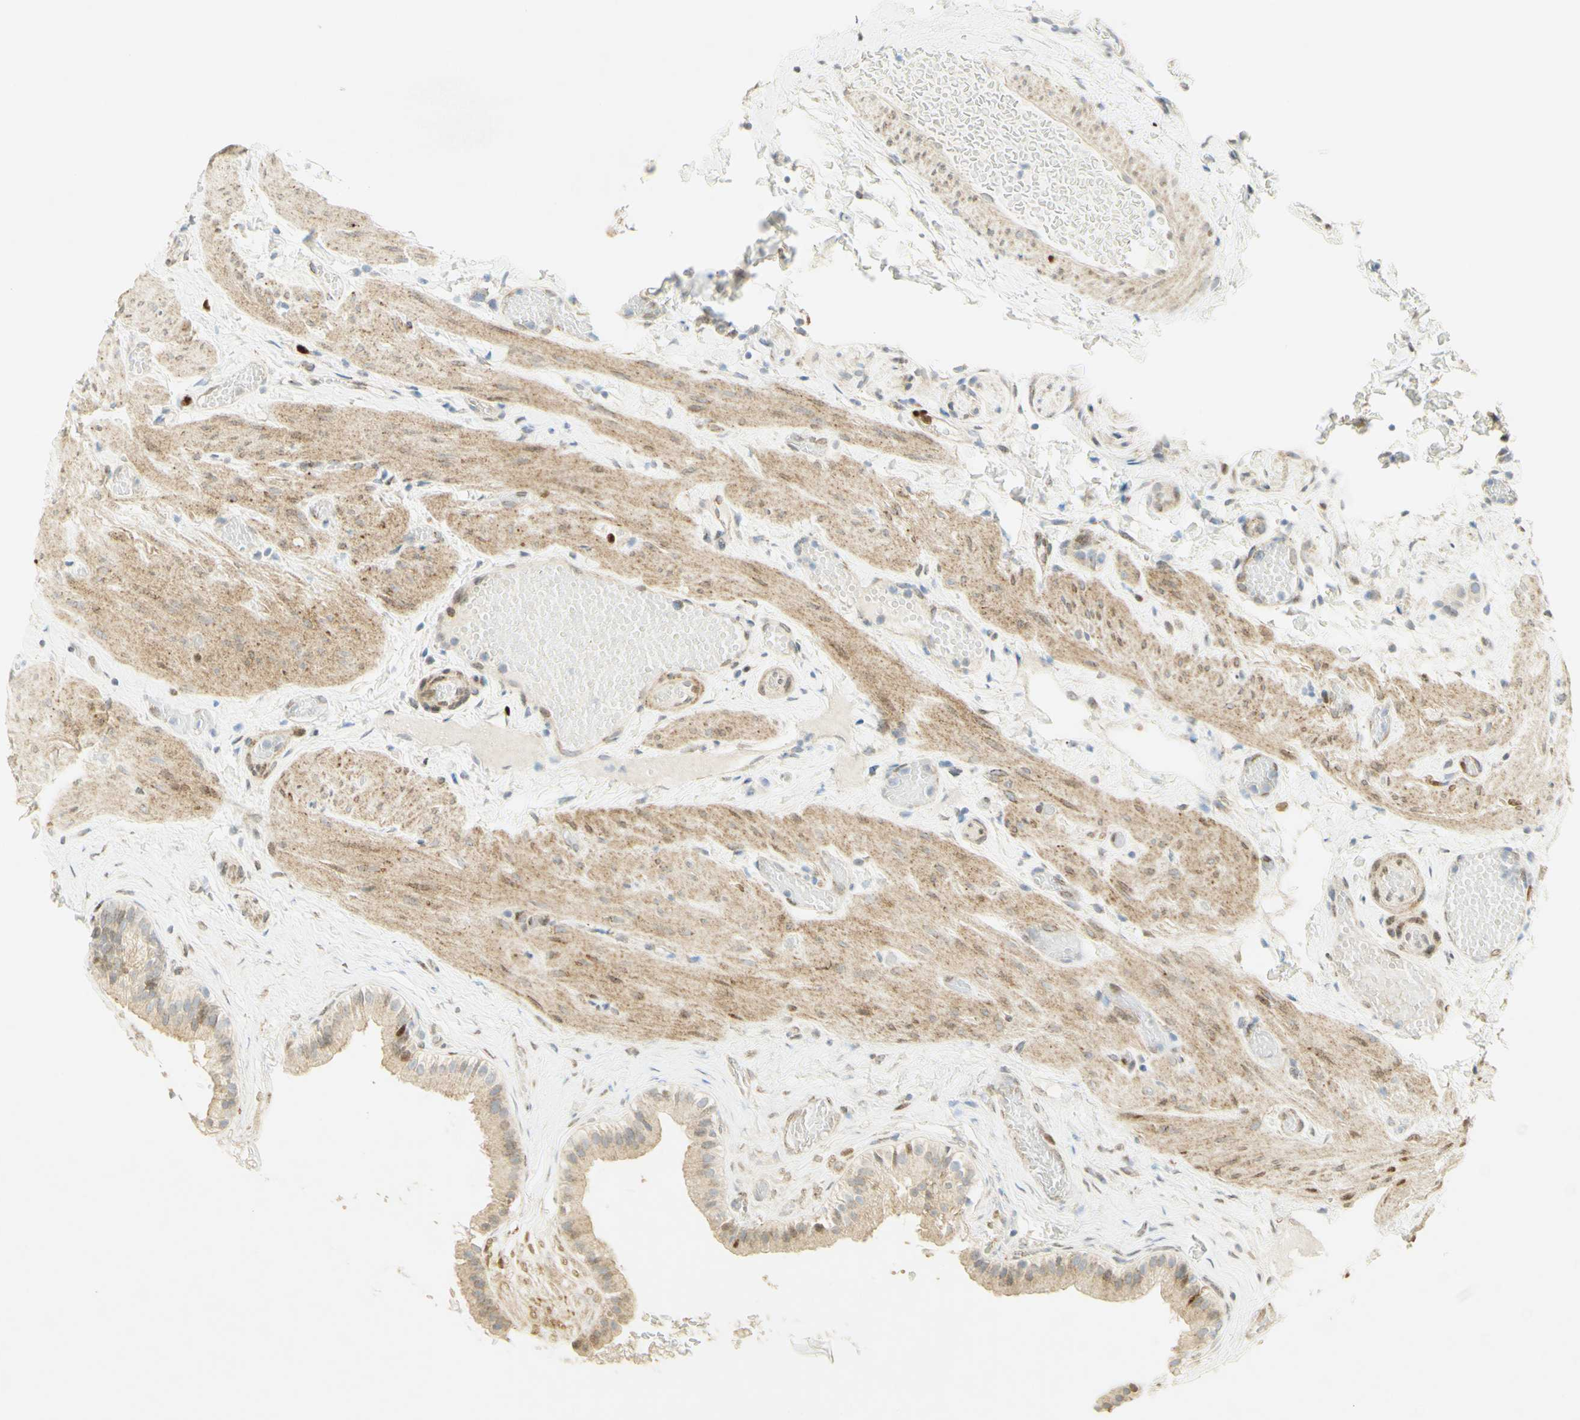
{"staining": {"intensity": "moderate", "quantity": ">75%", "location": "cytoplasmic/membranous,nuclear"}, "tissue": "gallbladder", "cell_type": "Glandular cells", "image_type": "normal", "snomed": [{"axis": "morphology", "description": "Normal tissue, NOS"}, {"axis": "topography", "description": "Gallbladder"}], "caption": "Immunohistochemistry (IHC) micrograph of unremarkable human gallbladder stained for a protein (brown), which reveals medium levels of moderate cytoplasmic/membranous,nuclear staining in approximately >75% of glandular cells.", "gene": "E2F1", "patient": {"sex": "female", "age": 26}}